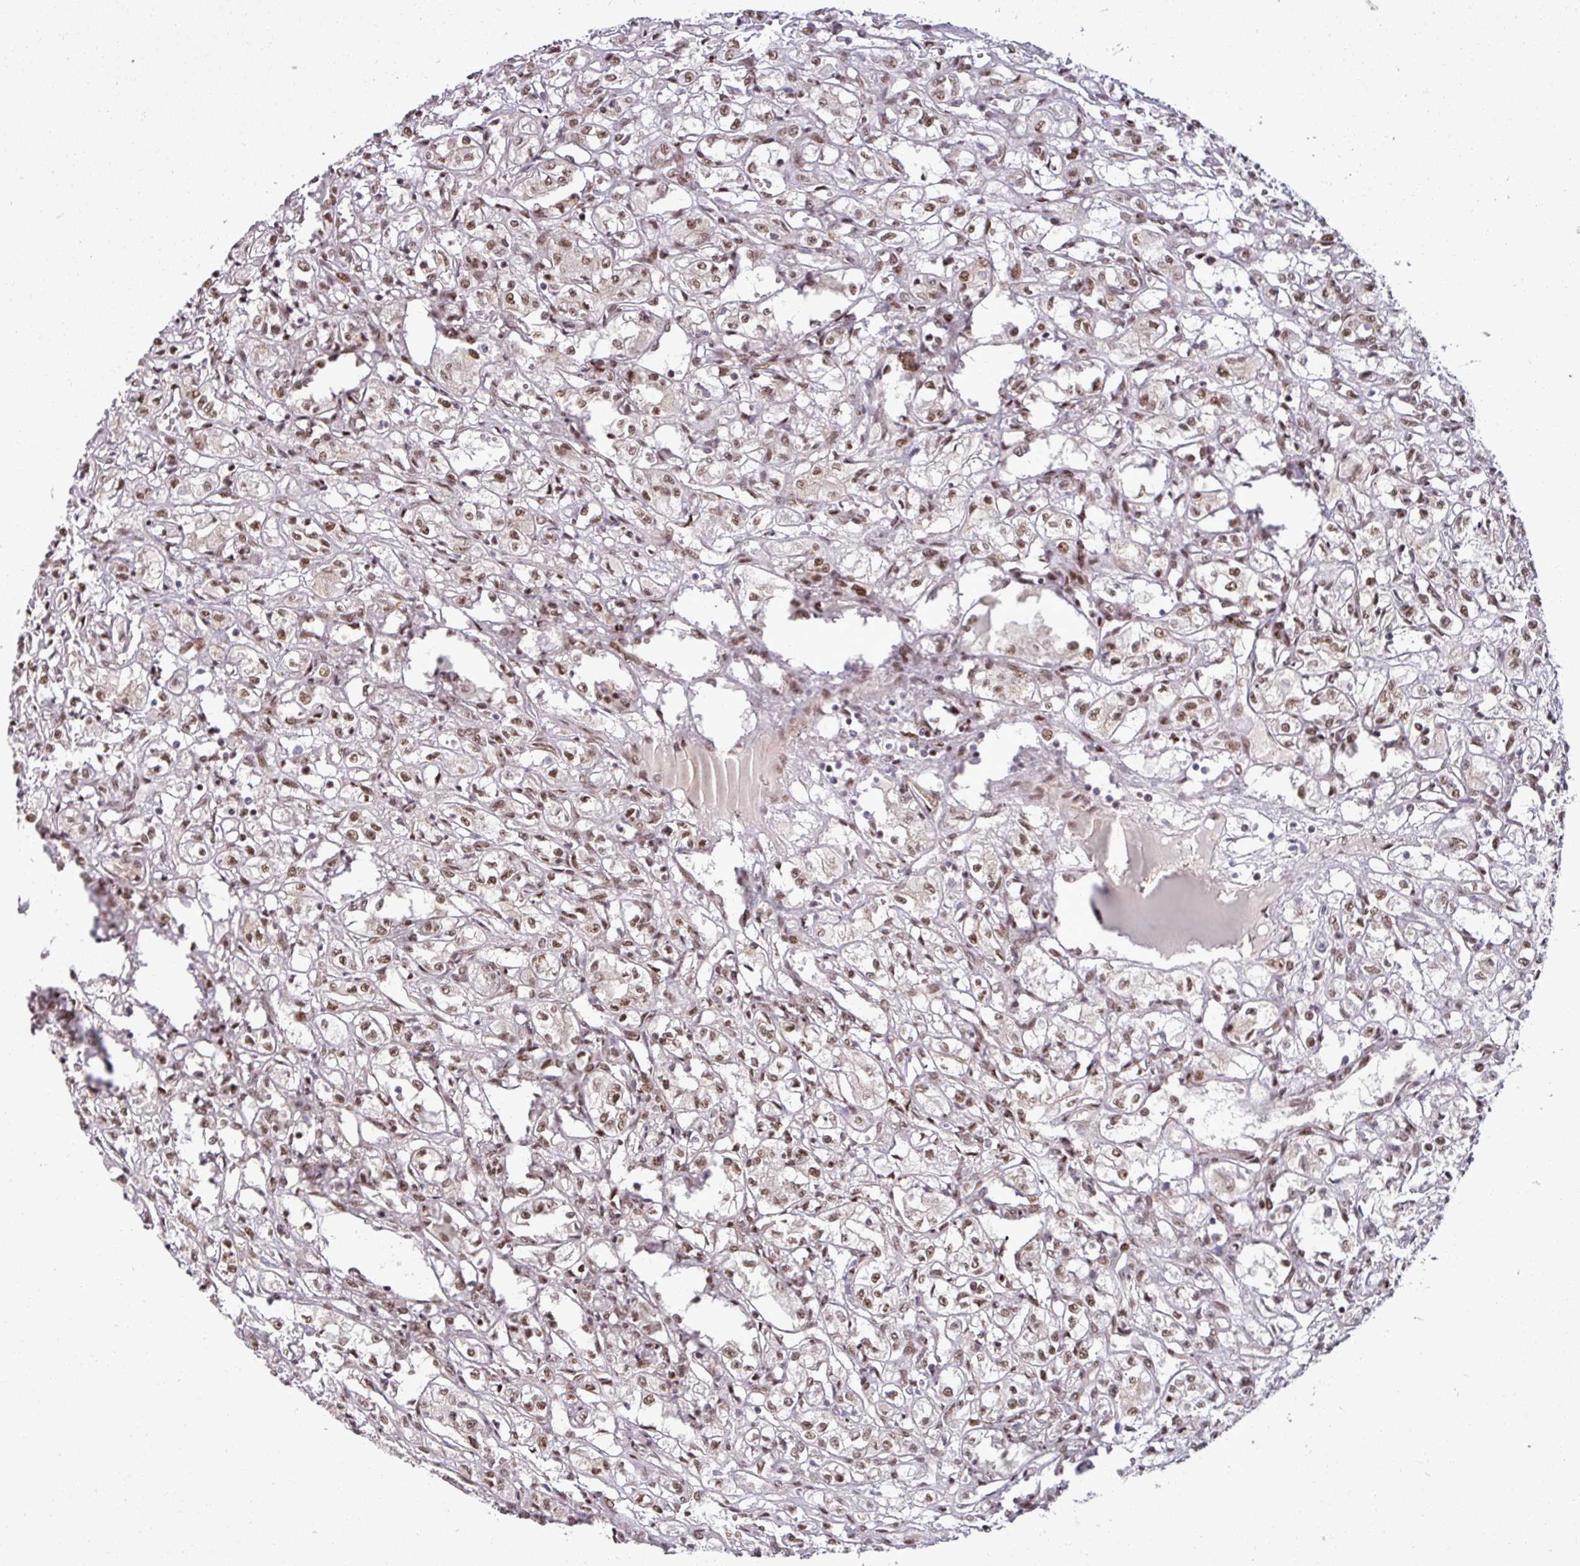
{"staining": {"intensity": "moderate", "quantity": ">75%", "location": "nuclear"}, "tissue": "renal cancer", "cell_type": "Tumor cells", "image_type": "cancer", "snomed": [{"axis": "morphology", "description": "Adenocarcinoma, NOS"}, {"axis": "topography", "description": "Kidney"}], "caption": "High-power microscopy captured an IHC photomicrograph of renal cancer (adenocarcinoma), revealing moderate nuclear positivity in about >75% of tumor cells.", "gene": "PTPN20", "patient": {"sex": "male", "age": 56}}